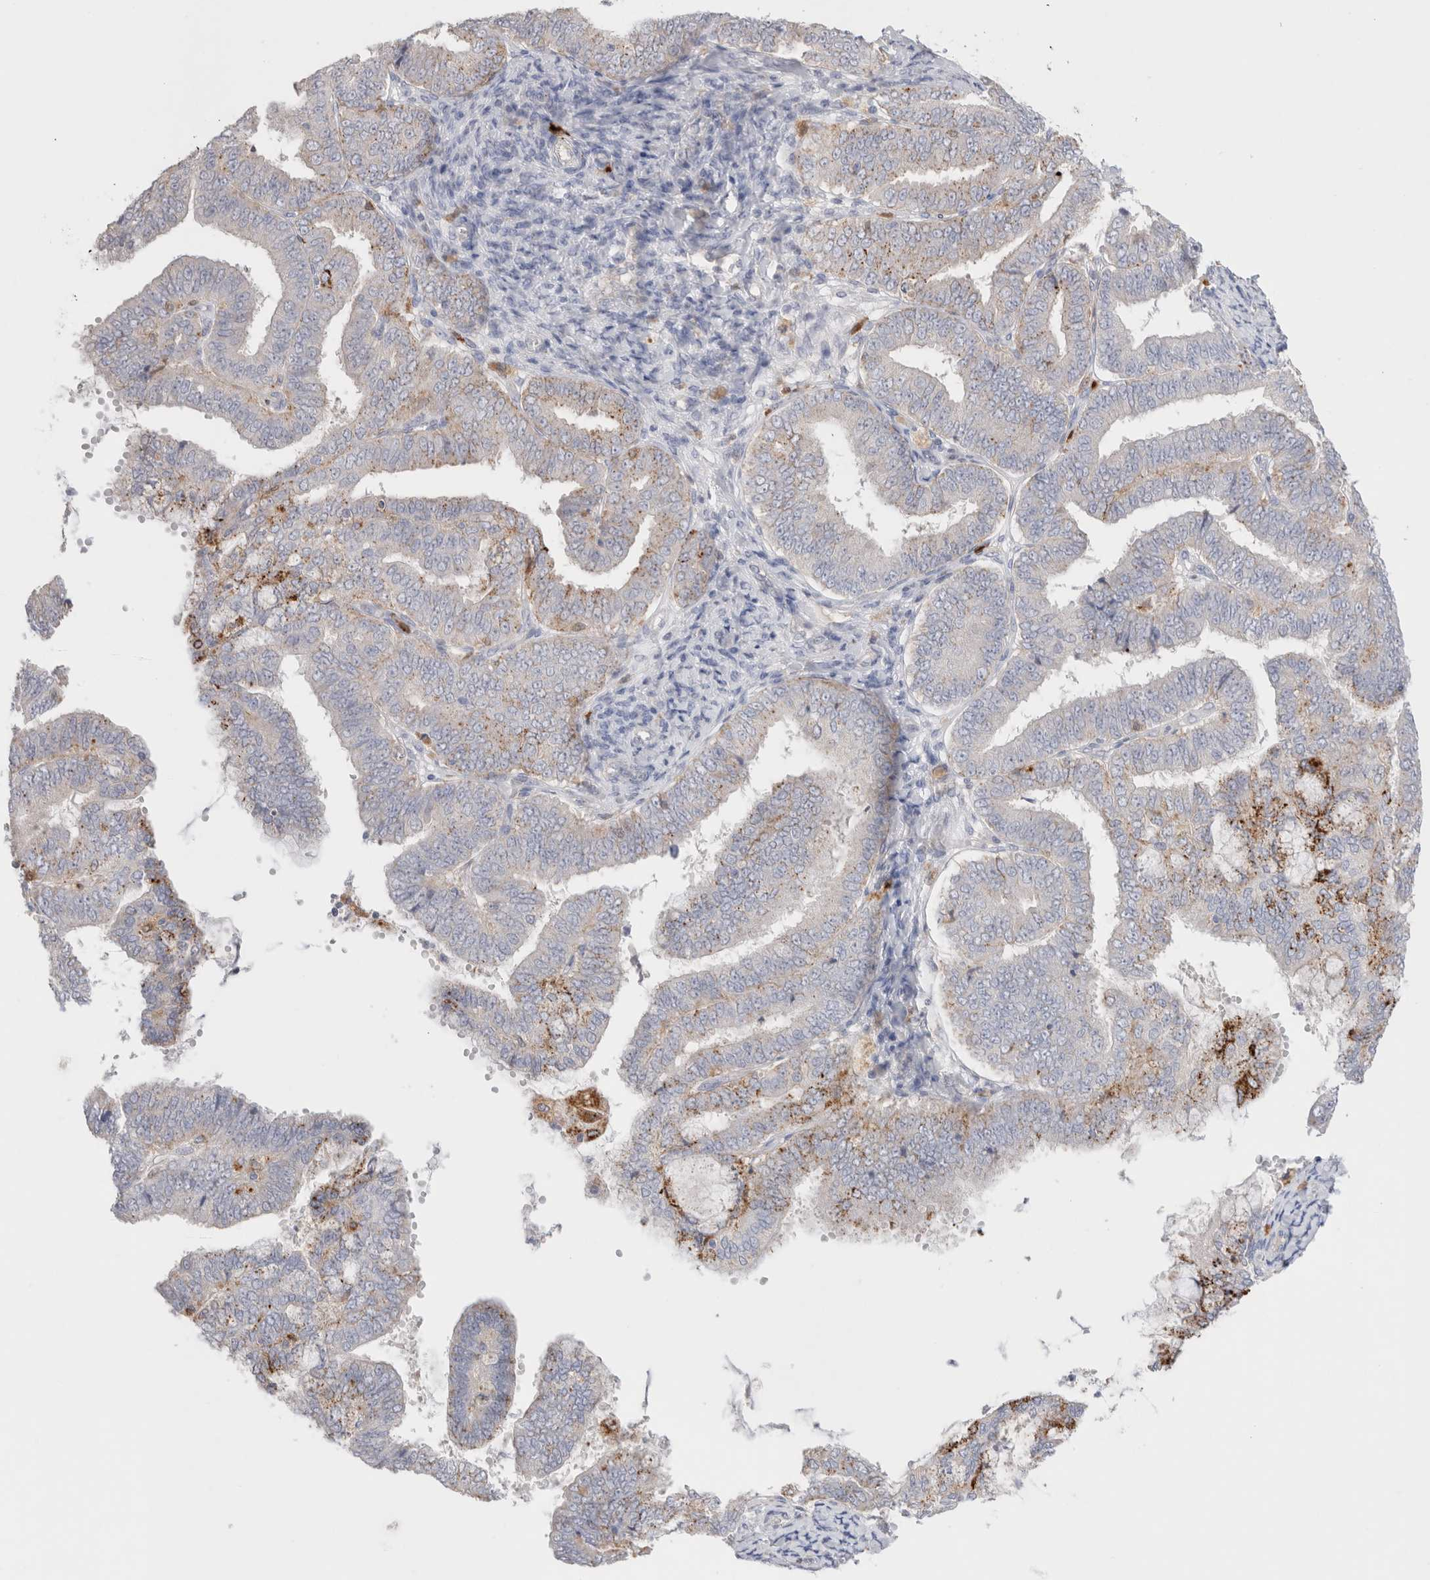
{"staining": {"intensity": "moderate", "quantity": "<25%", "location": "cytoplasmic/membranous"}, "tissue": "endometrial cancer", "cell_type": "Tumor cells", "image_type": "cancer", "snomed": [{"axis": "morphology", "description": "Adenocarcinoma, NOS"}, {"axis": "topography", "description": "Endometrium"}], "caption": "Endometrial adenocarcinoma stained with DAB (3,3'-diaminobenzidine) IHC demonstrates low levels of moderate cytoplasmic/membranous positivity in about <25% of tumor cells. (Brightfield microscopy of DAB IHC at high magnification).", "gene": "HPGDS", "patient": {"sex": "female", "age": 63}}